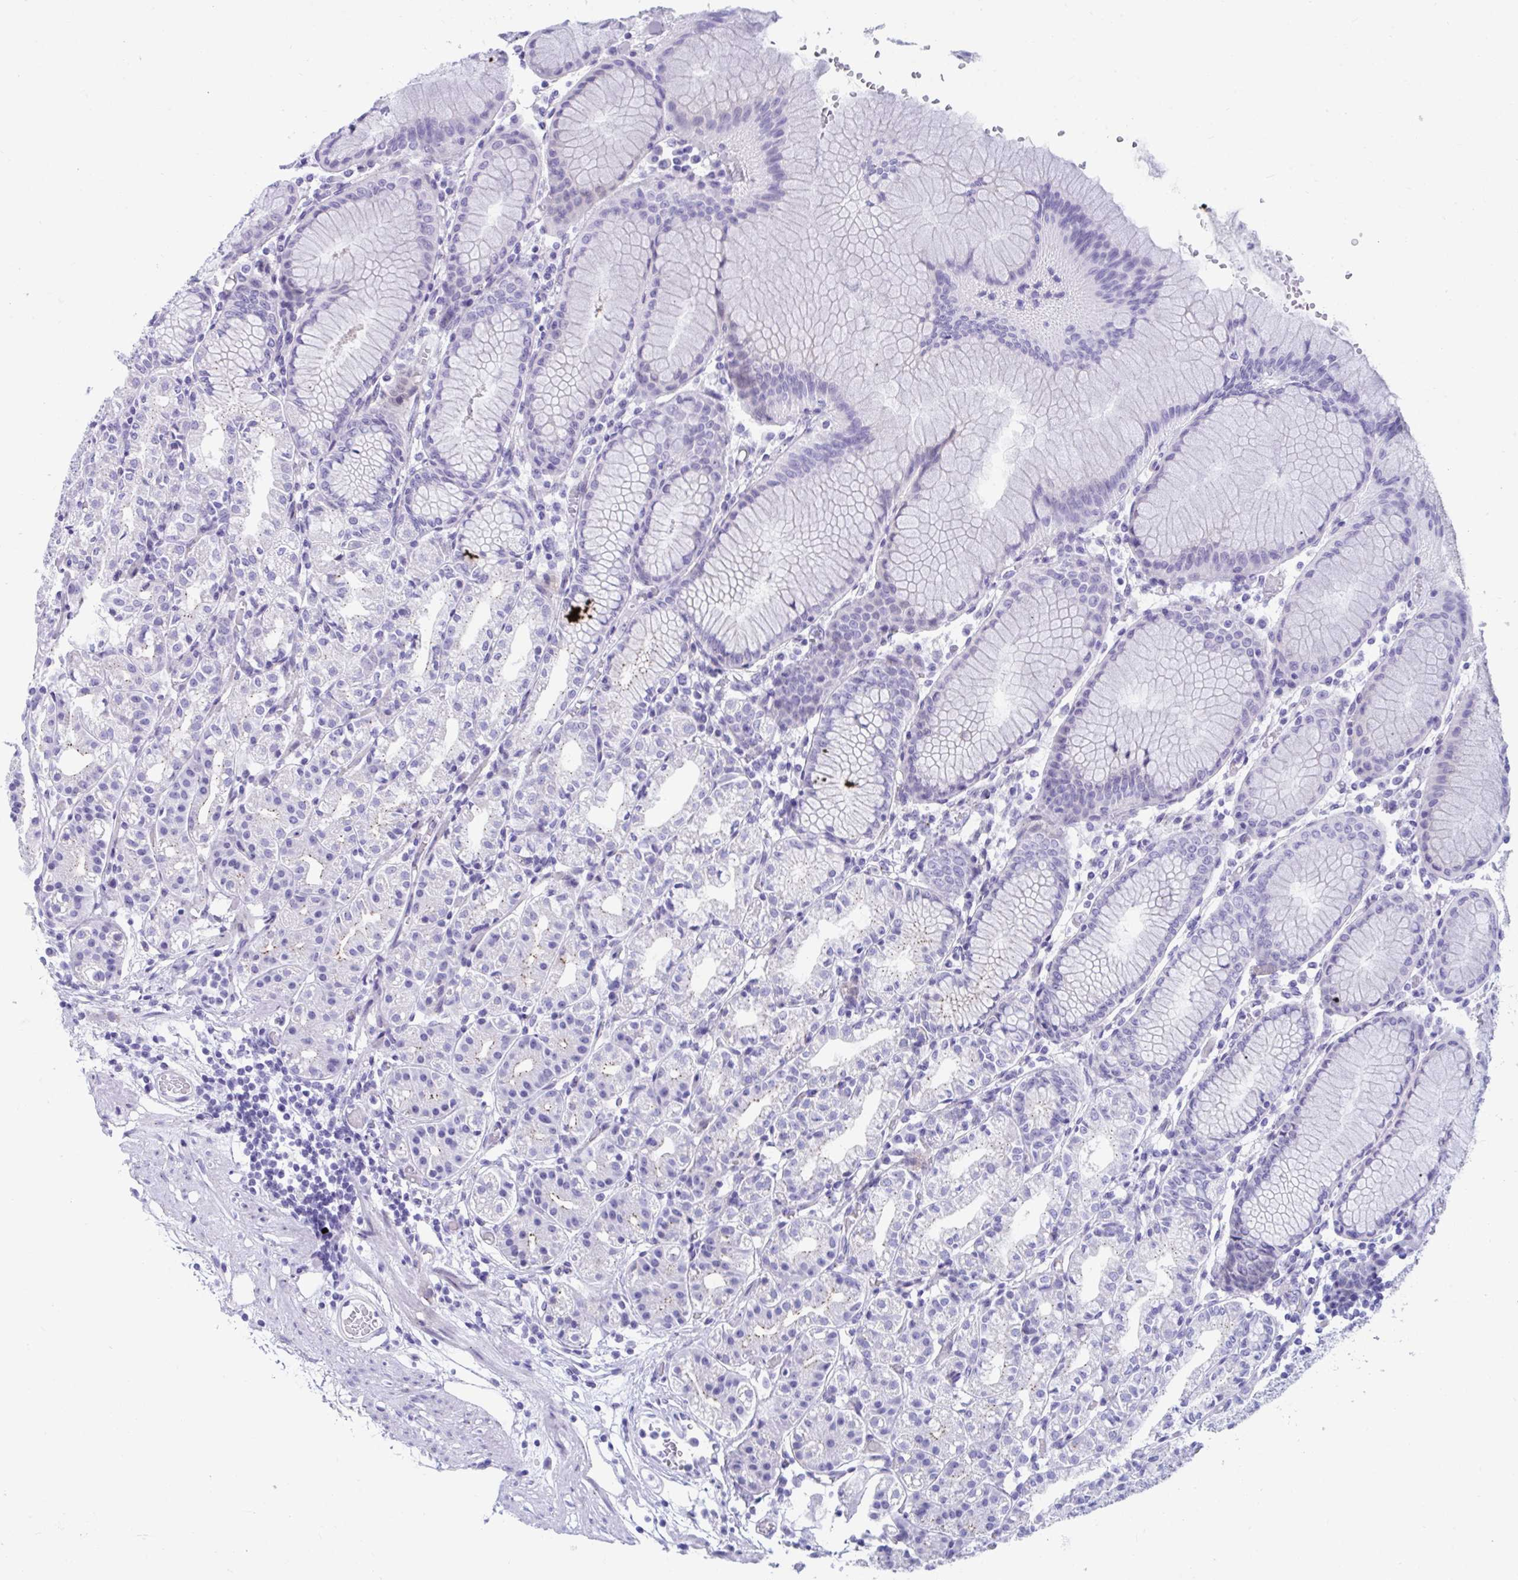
{"staining": {"intensity": "weak", "quantity": "<25%", "location": "cytoplasmic/membranous"}, "tissue": "stomach", "cell_type": "Glandular cells", "image_type": "normal", "snomed": [{"axis": "morphology", "description": "Normal tissue, NOS"}, {"axis": "topography", "description": "Stomach"}], "caption": "Immunohistochemistry of unremarkable human stomach displays no expression in glandular cells. Nuclei are stained in blue.", "gene": "TTC30A", "patient": {"sex": "female", "age": 57}}